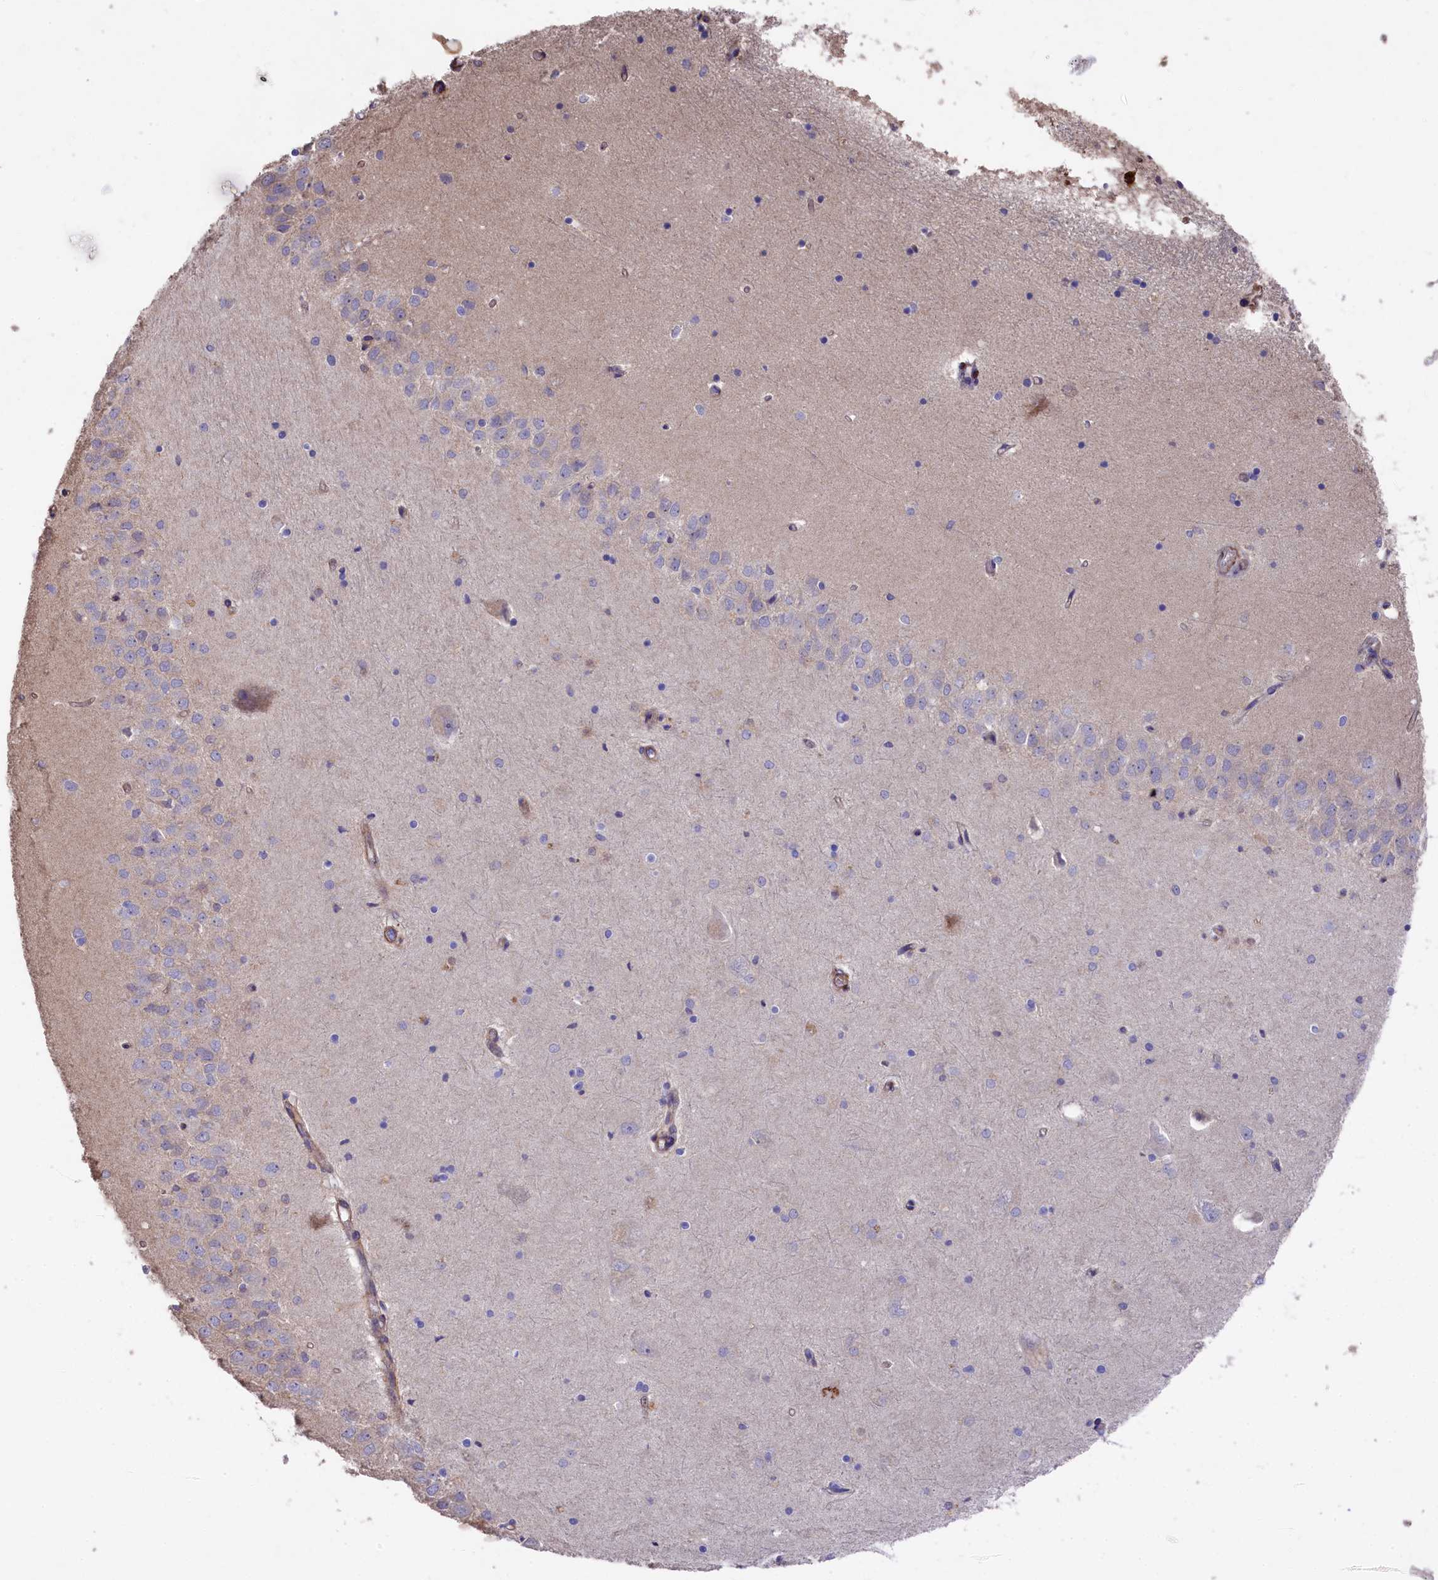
{"staining": {"intensity": "negative", "quantity": "none", "location": "none"}, "tissue": "hippocampus", "cell_type": "Glial cells", "image_type": "normal", "snomed": [{"axis": "morphology", "description": "Normal tissue, NOS"}, {"axis": "topography", "description": "Hippocampus"}], "caption": "This is an immunohistochemistry image of benign hippocampus. There is no positivity in glial cells.", "gene": "RAPSN", "patient": {"sex": "male", "age": 45}}